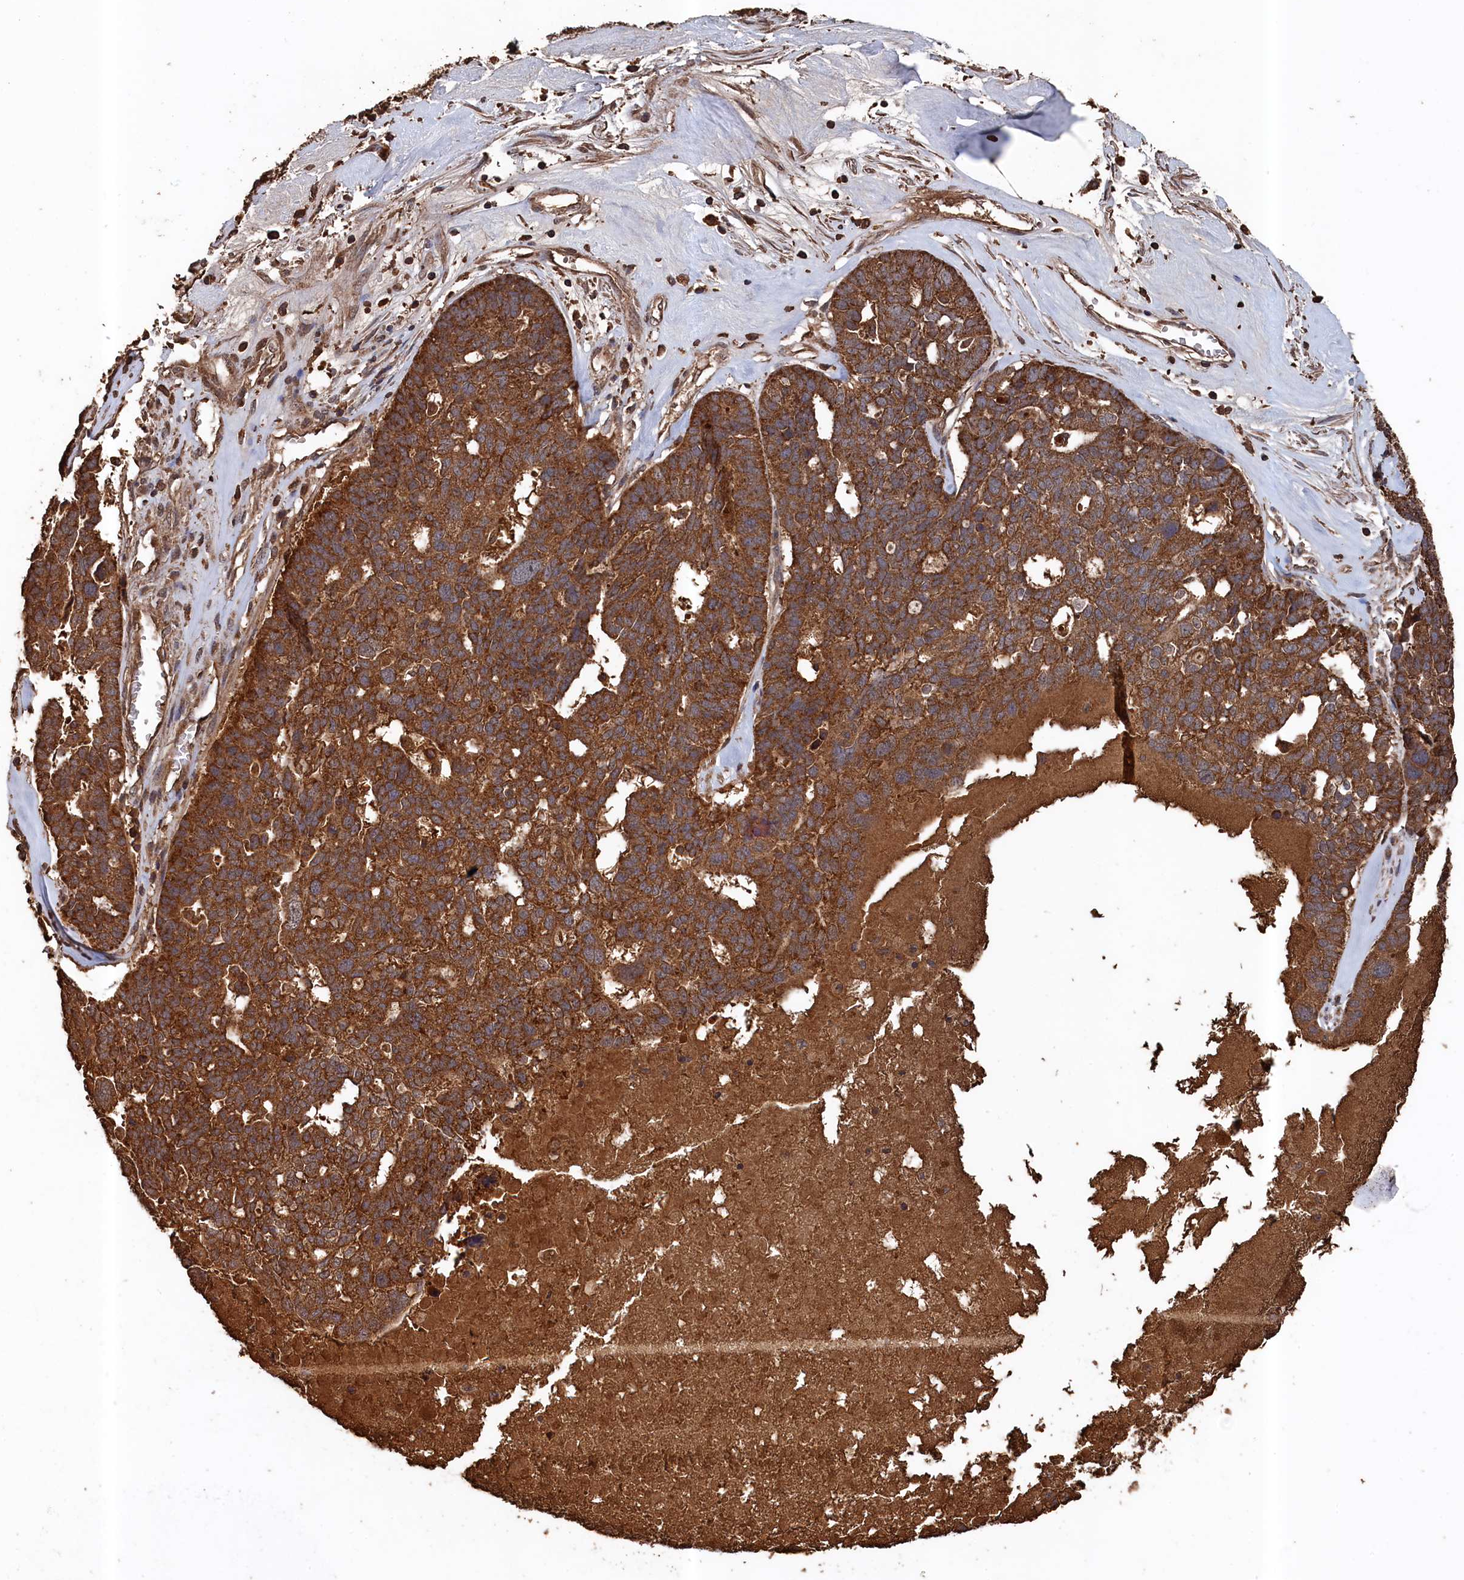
{"staining": {"intensity": "strong", "quantity": ">75%", "location": "cytoplasmic/membranous"}, "tissue": "ovarian cancer", "cell_type": "Tumor cells", "image_type": "cancer", "snomed": [{"axis": "morphology", "description": "Cystadenocarcinoma, serous, NOS"}, {"axis": "topography", "description": "Ovary"}], "caption": "Immunohistochemistry (IHC) (DAB) staining of ovarian cancer shows strong cytoplasmic/membranous protein expression in about >75% of tumor cells.", "gene": "SNX33", "patient": {"sex": "female", "age": 59}}